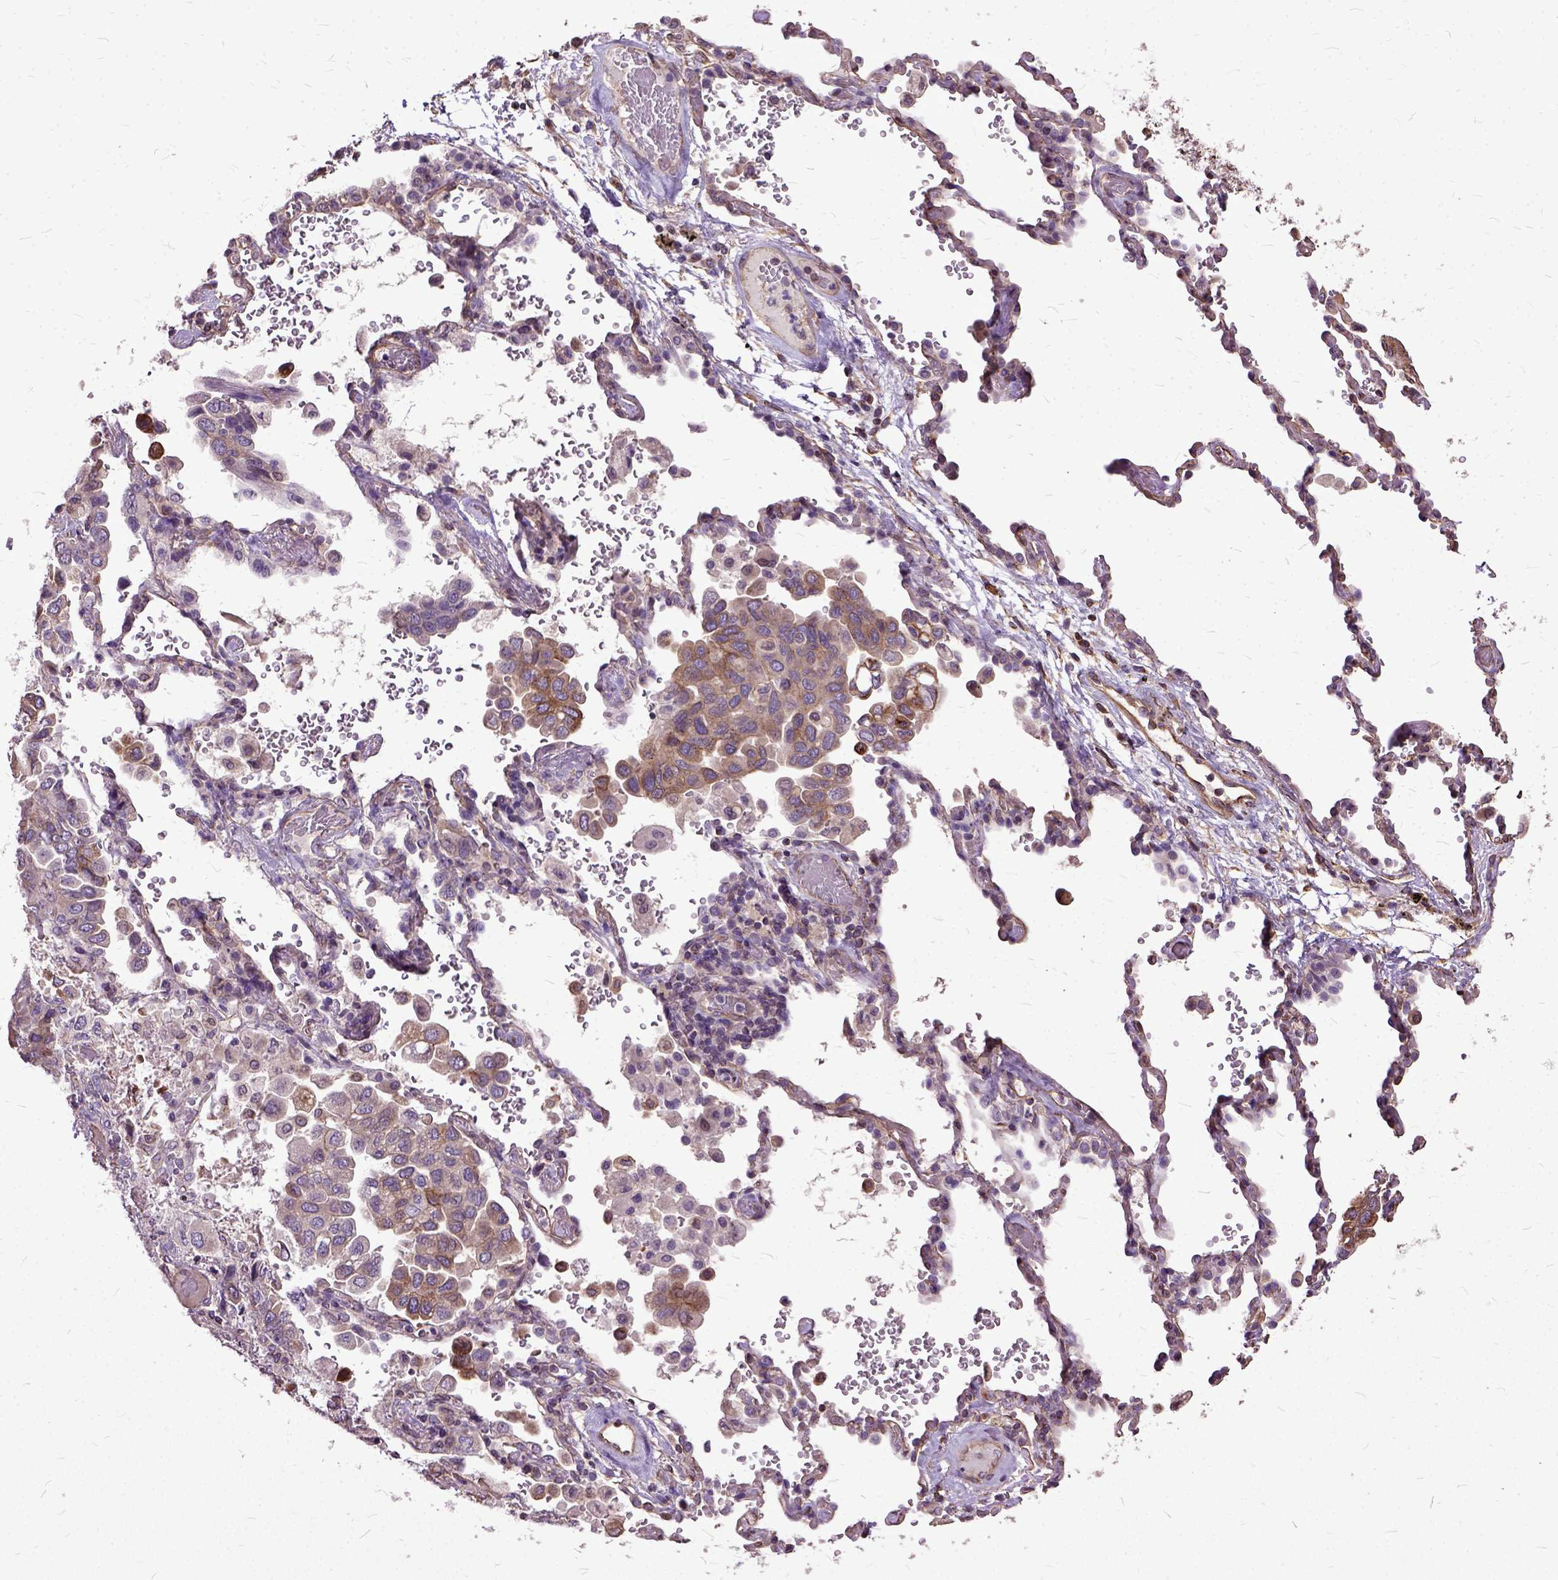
{"staining": {"intensity": "negative", "quantity": "none", "location": "none"}, "tissue": "lung cancer", "cell_type": "Tumor cells", "image_type": "cancer", "snomed": [{"axis": "morphology", "description": "Aneuploidy"}, {"axis": "morphology", "description": "Adenocarcinoma, NOS"}, {"axis": "morphology", "description": "Adenocarcinoma, metastatic, NOS"}, {"axis": "topography", "description": "Lymph node"}, {"axis": "topography", "description": "Lung"}], "caption": "The immunohistochemistry (IHC) micrograph has no significant positivity in tumor cells of lung cancer tissue.", "gene": "AREG", "patient": {"sex": "female", "age": 48}}